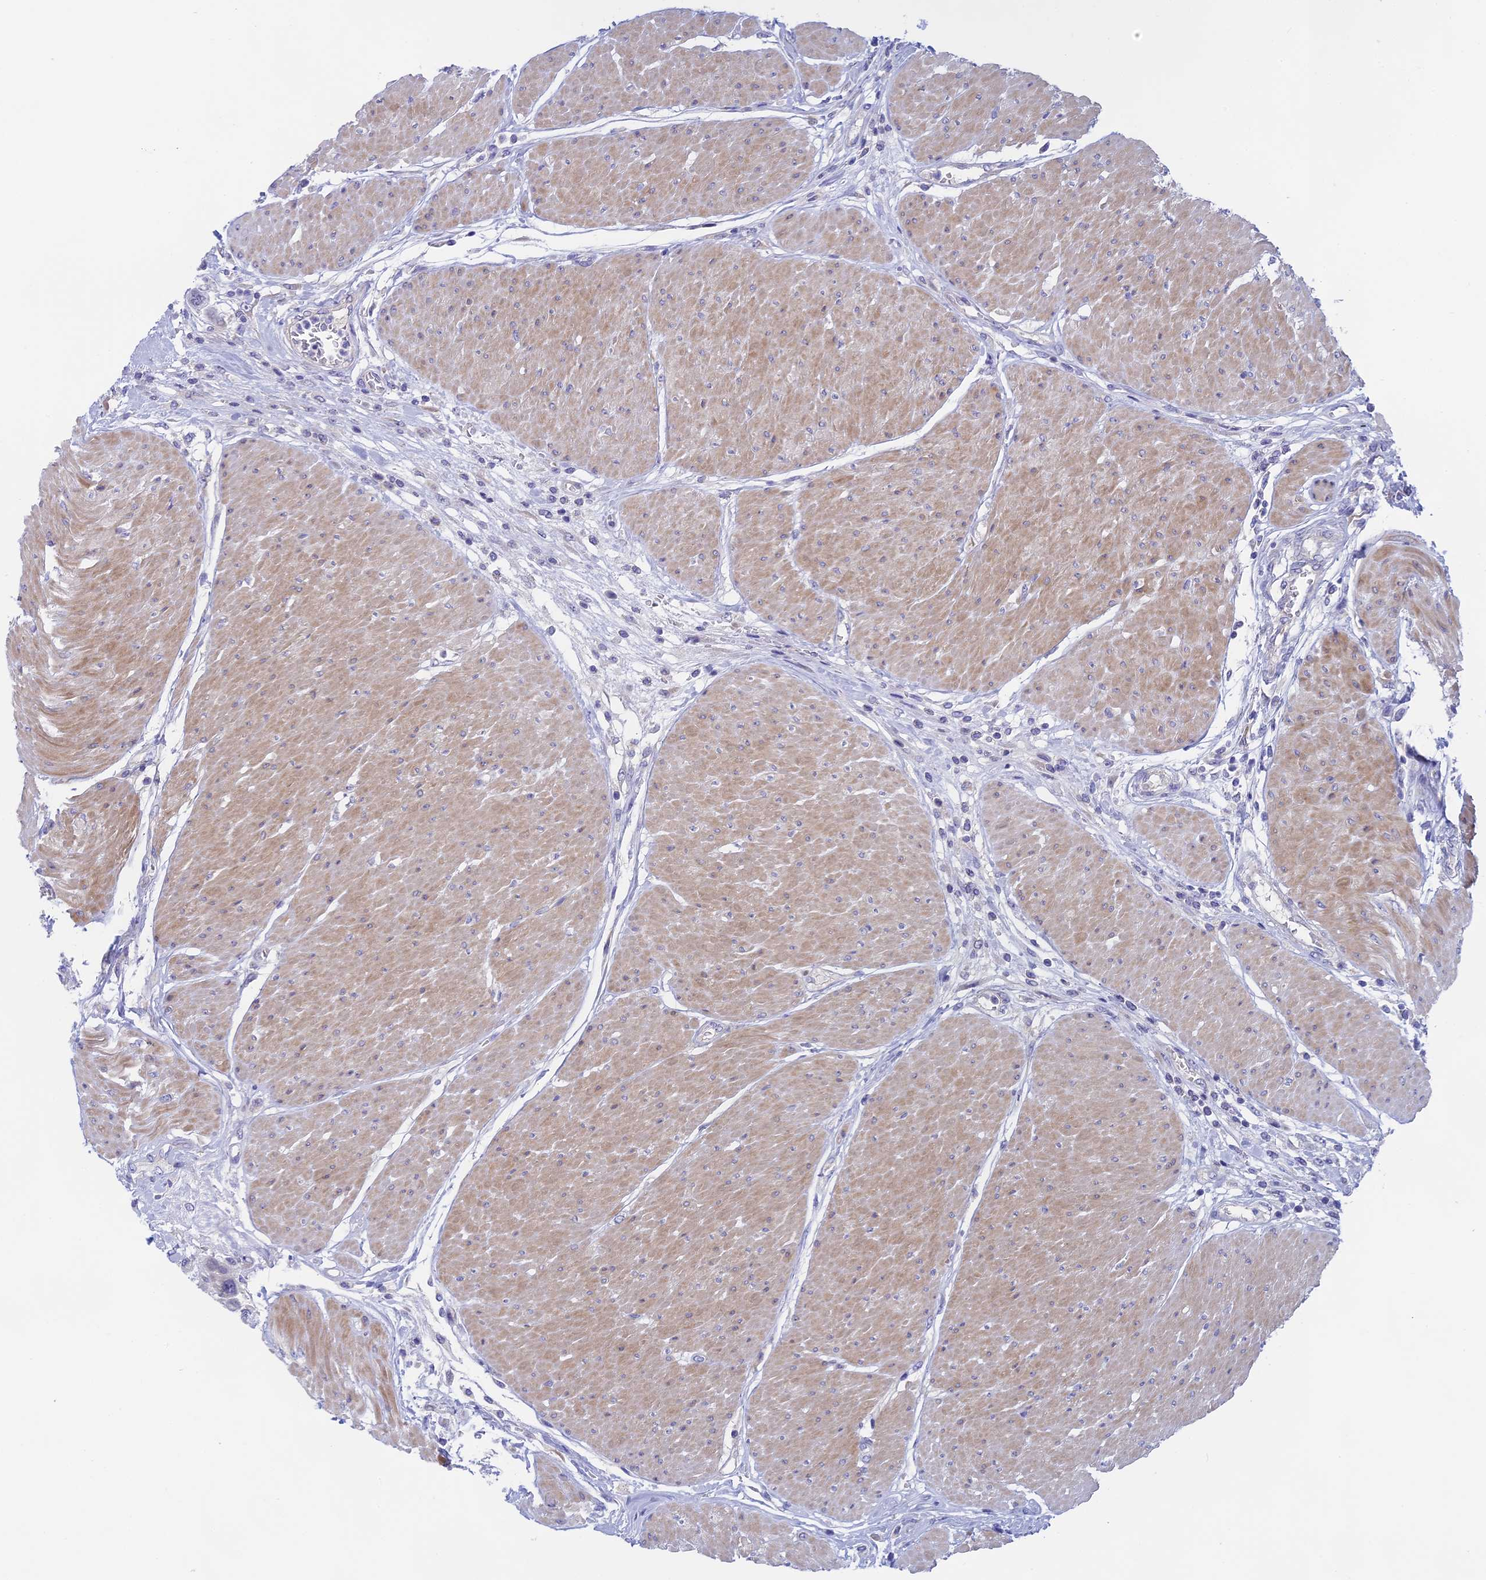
{"staining": {"intensity": "negative", "quantity": "none", "location": "none"}, "tissue": "urothelial cancer", "cell_type": "Tumor cells", "image_type": "cancer", "snomed": [{"axis": "morphology", "description": "Urothelial carcinoma, High grade"}, {"axis": "topography", "description": "Urinary bladder"}], "caption": "Protein analysis of urothelial carcinoma (high-grade) demonstrates no significant staining in tumor cells.", "gene": "GLB1L", "patient": {"sex": "male", "age": 50}}